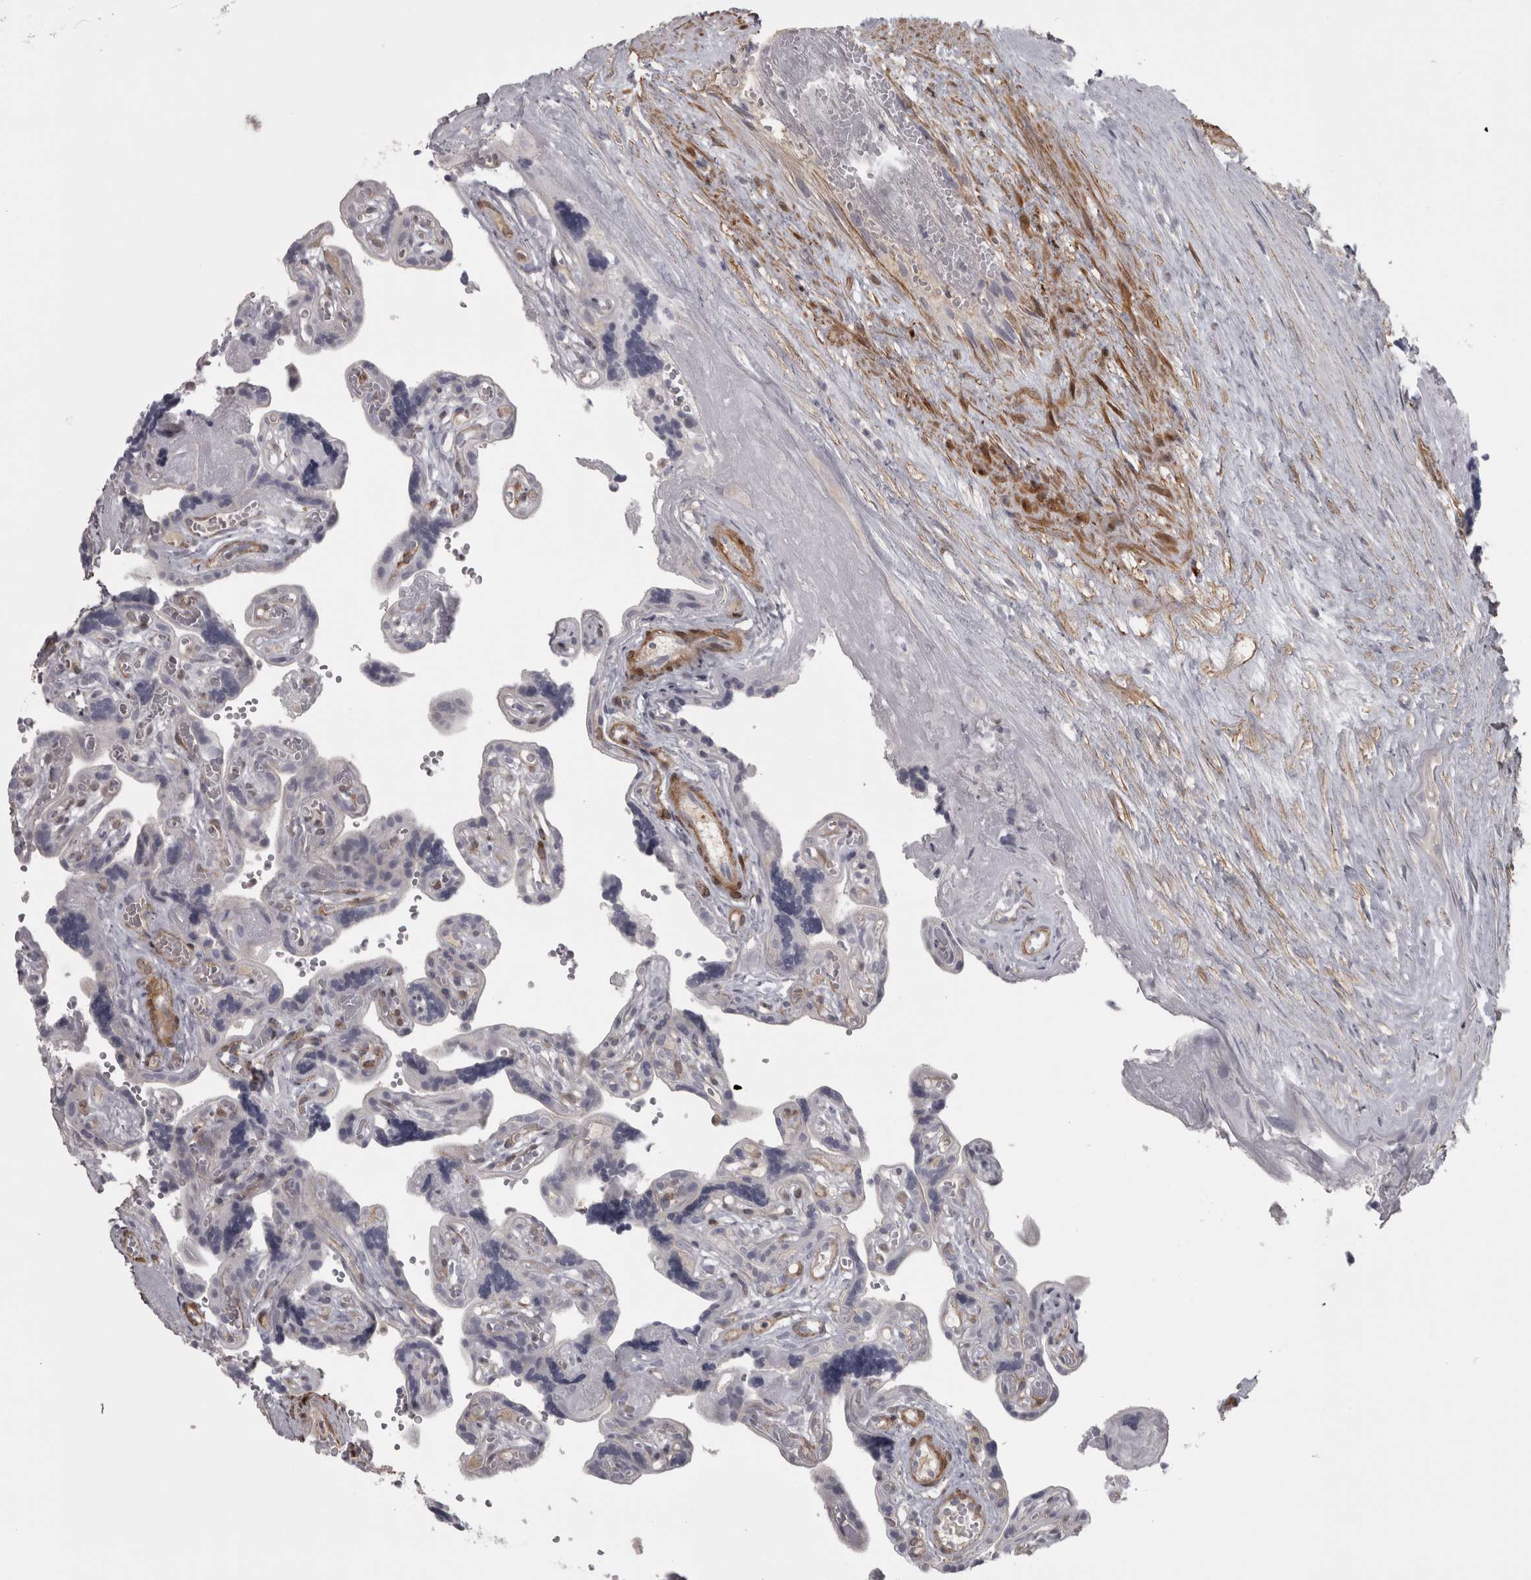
{"staining": {"intensity": "negative", "quantity": "none", "location": "none"}, "tissue": "placenta", "cell_type": "Trophoblastic cells", "image_type": "normal", "snomed": [{"axis": "morphology", "description": "Normal tissue, NOS"}, {"axis": "topography", "description": "Placenta"}], "caption": "Protein analysis of unremarkable placenta reveals no significant staining in trophoblastic cells.", "gene": "PPP1R12B", "patient": {"sex": "female", "age": 30}}